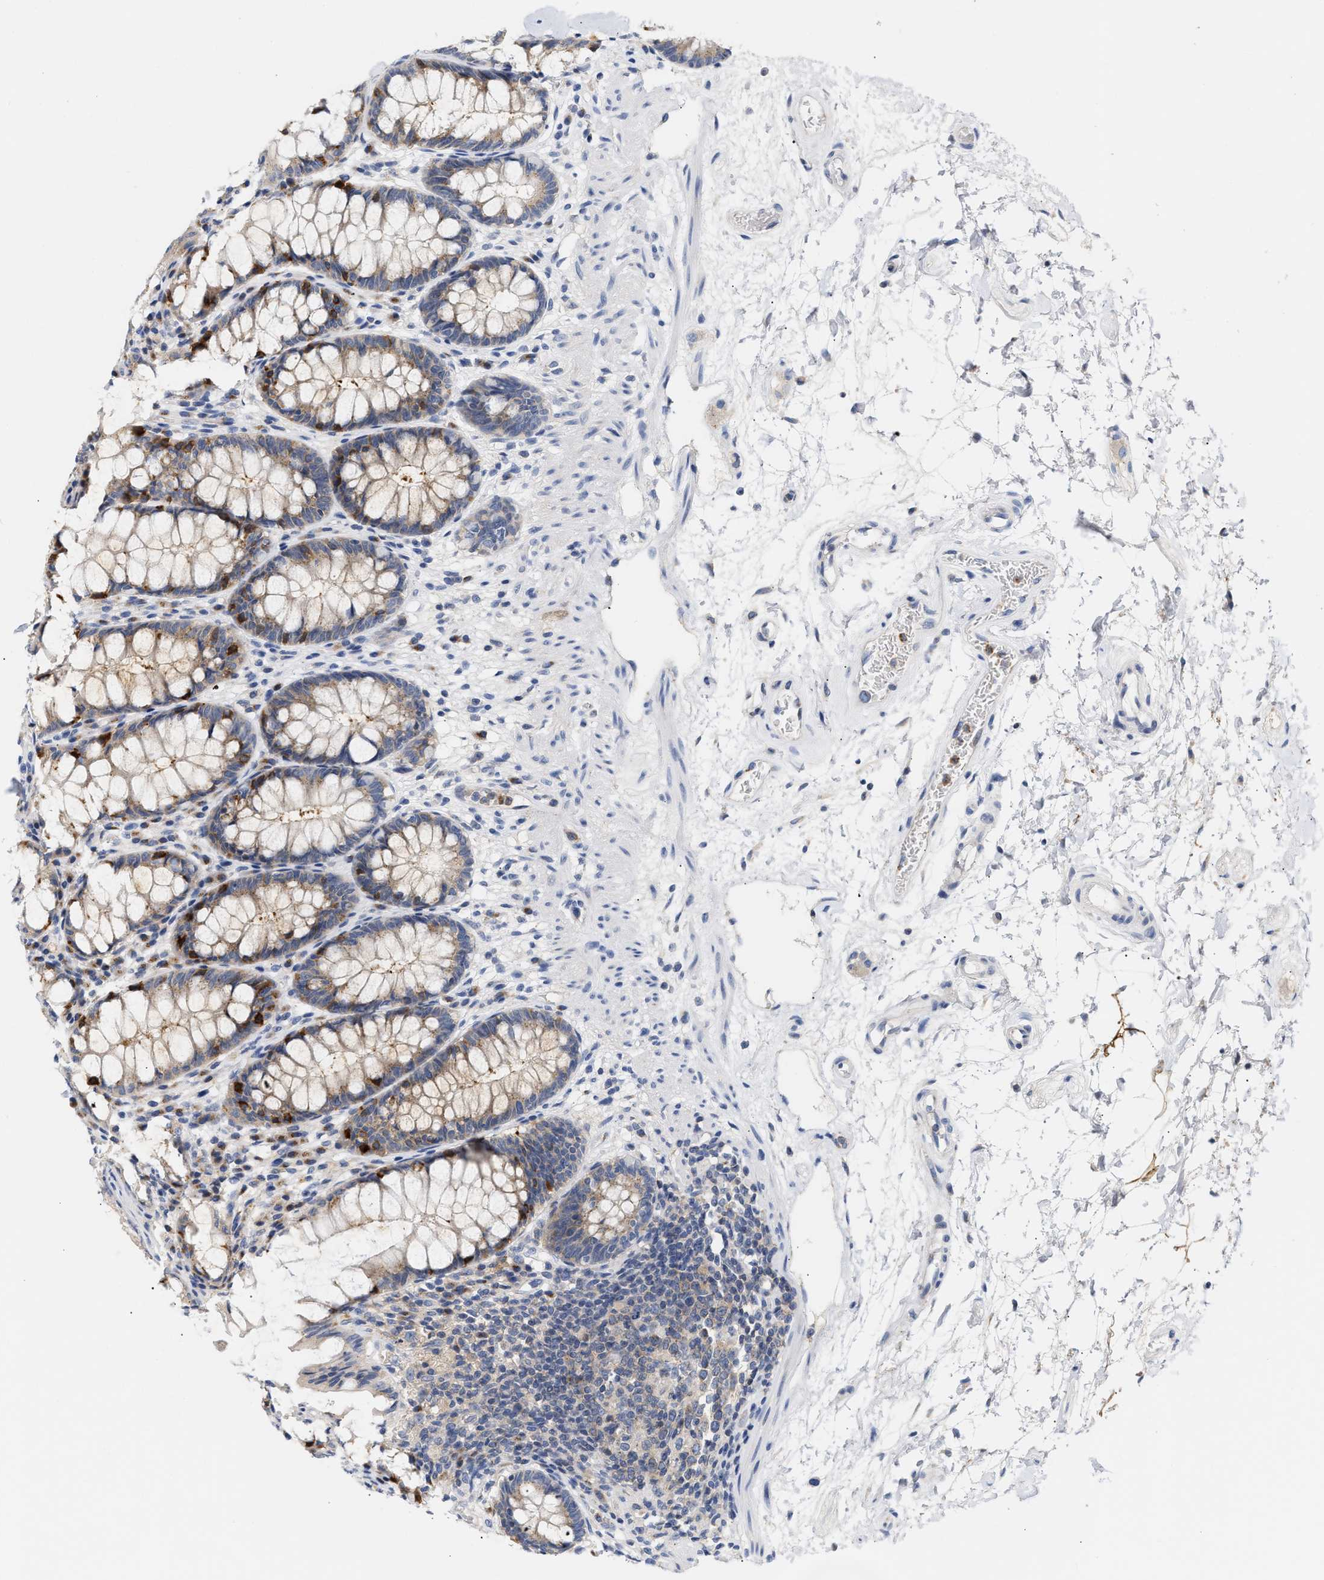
{"staining": {"intensity": "moderate", "quantity": ">75%", "location": "cytoplasmic/membranous"}, "tissue": "rectum", "cell_type": "Glandular cells", "image_type": "normal", "snomed": [{"axis": "morphology", "description": "Normal tissue, NOS"}, {"axis": "topography", "description": "Rectum"}], "caption": "An image of human rectum stained for a protein displays moderate cytoplasmic/membranous brown staining in glandular cells. Nuclei are stained in blue.", "gene": "TRIM50", "patient": {"sex": "male", "age": 64}}